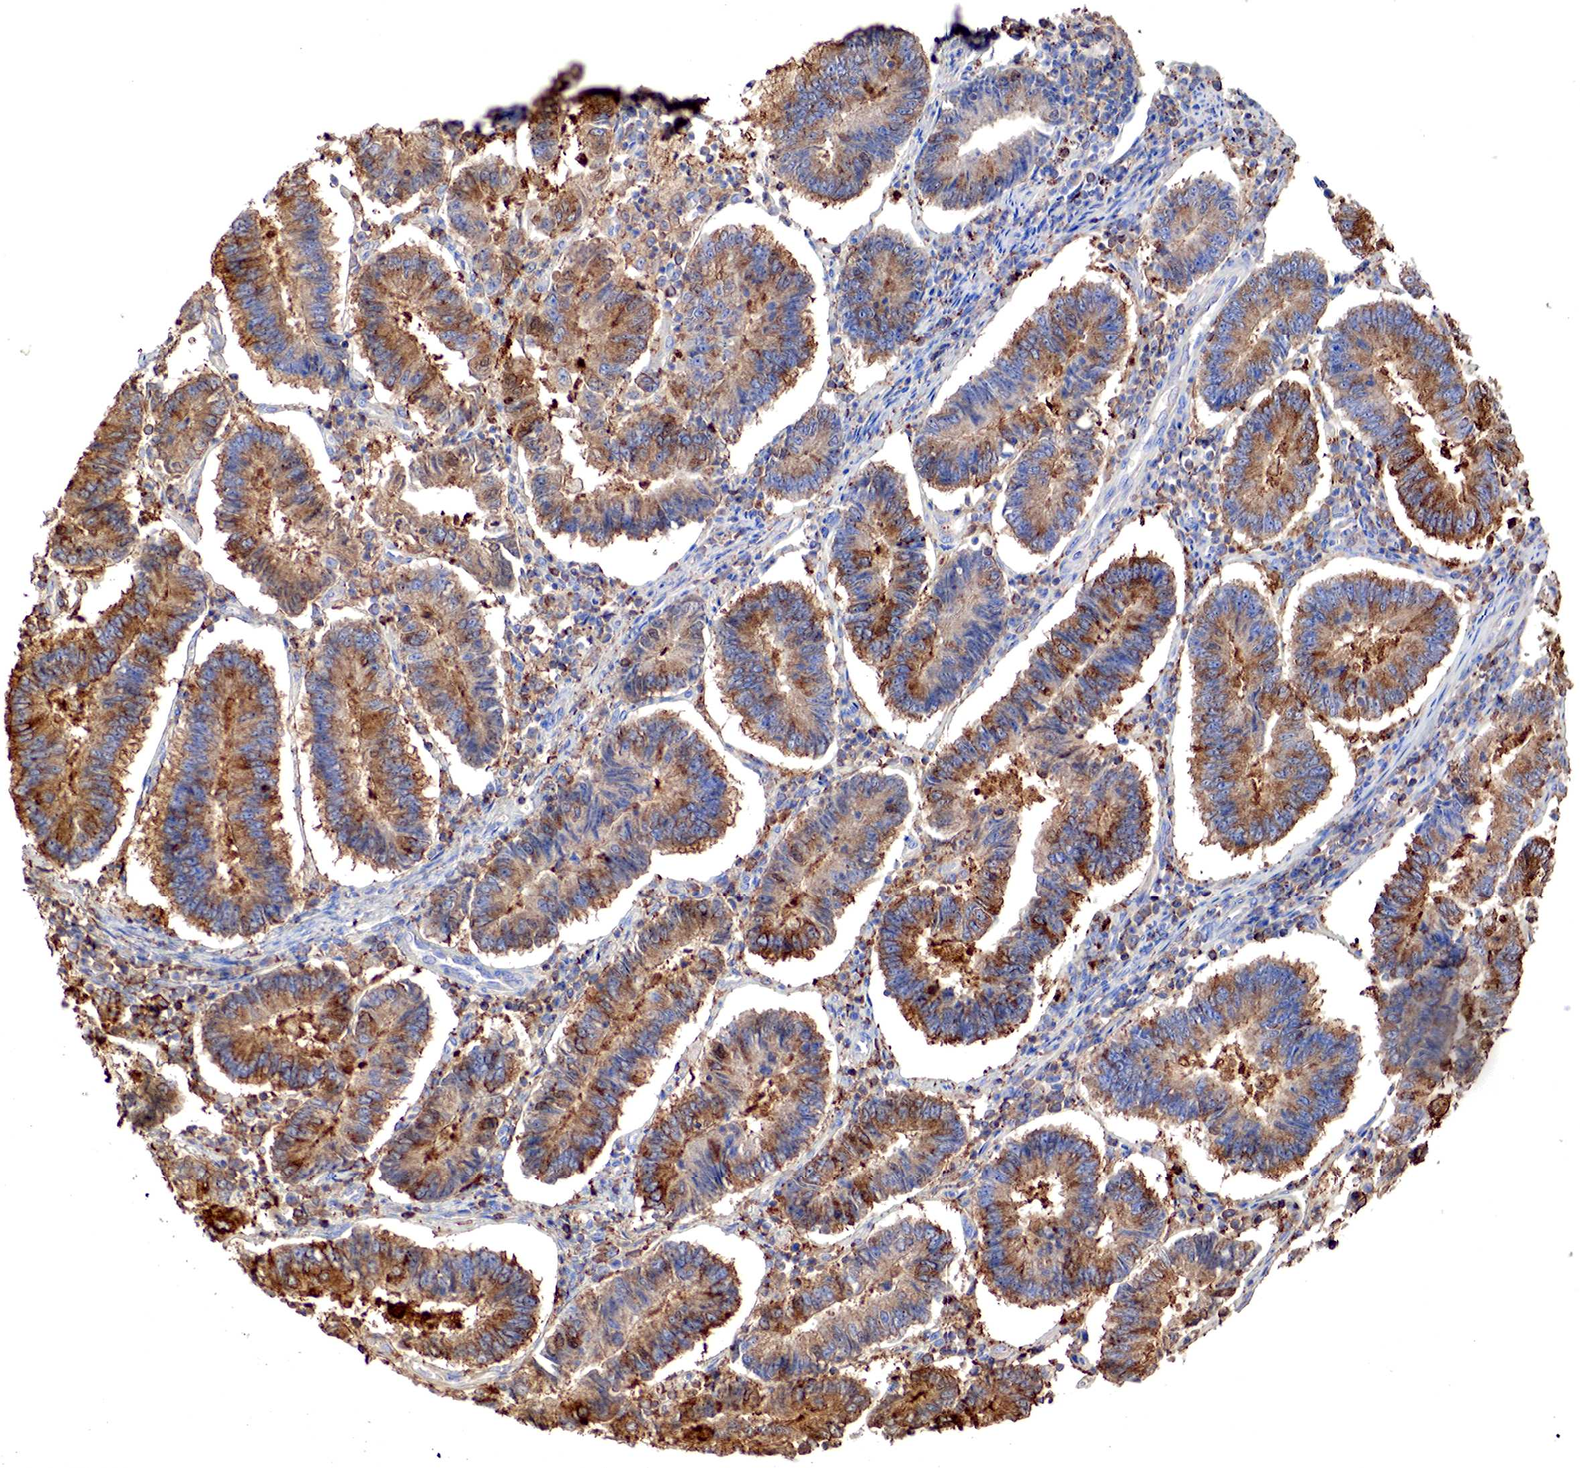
{"staining": {"intensity": "moderate", "quantity": ">75%", "location": "cytoplasmic/membranous"}, "tissue": "endometrial cancer", "cell_type": "Tumor cells", "image_type": "cancer", "snomed": [{"axis": "morphology", "description": "Adenocarcinoma, NOS"}, {"axis": "topography", "description": "Endometrium"}], "caption": "Approximately >75% of tumor cells in human adenocarcinoma (endometrial) show moderate cytoplasmic/membranous protein expression as visualized by brown immunohistochemical staining.", "gene": "G6PD", "patient": {"sex": "female", "age": 75}}